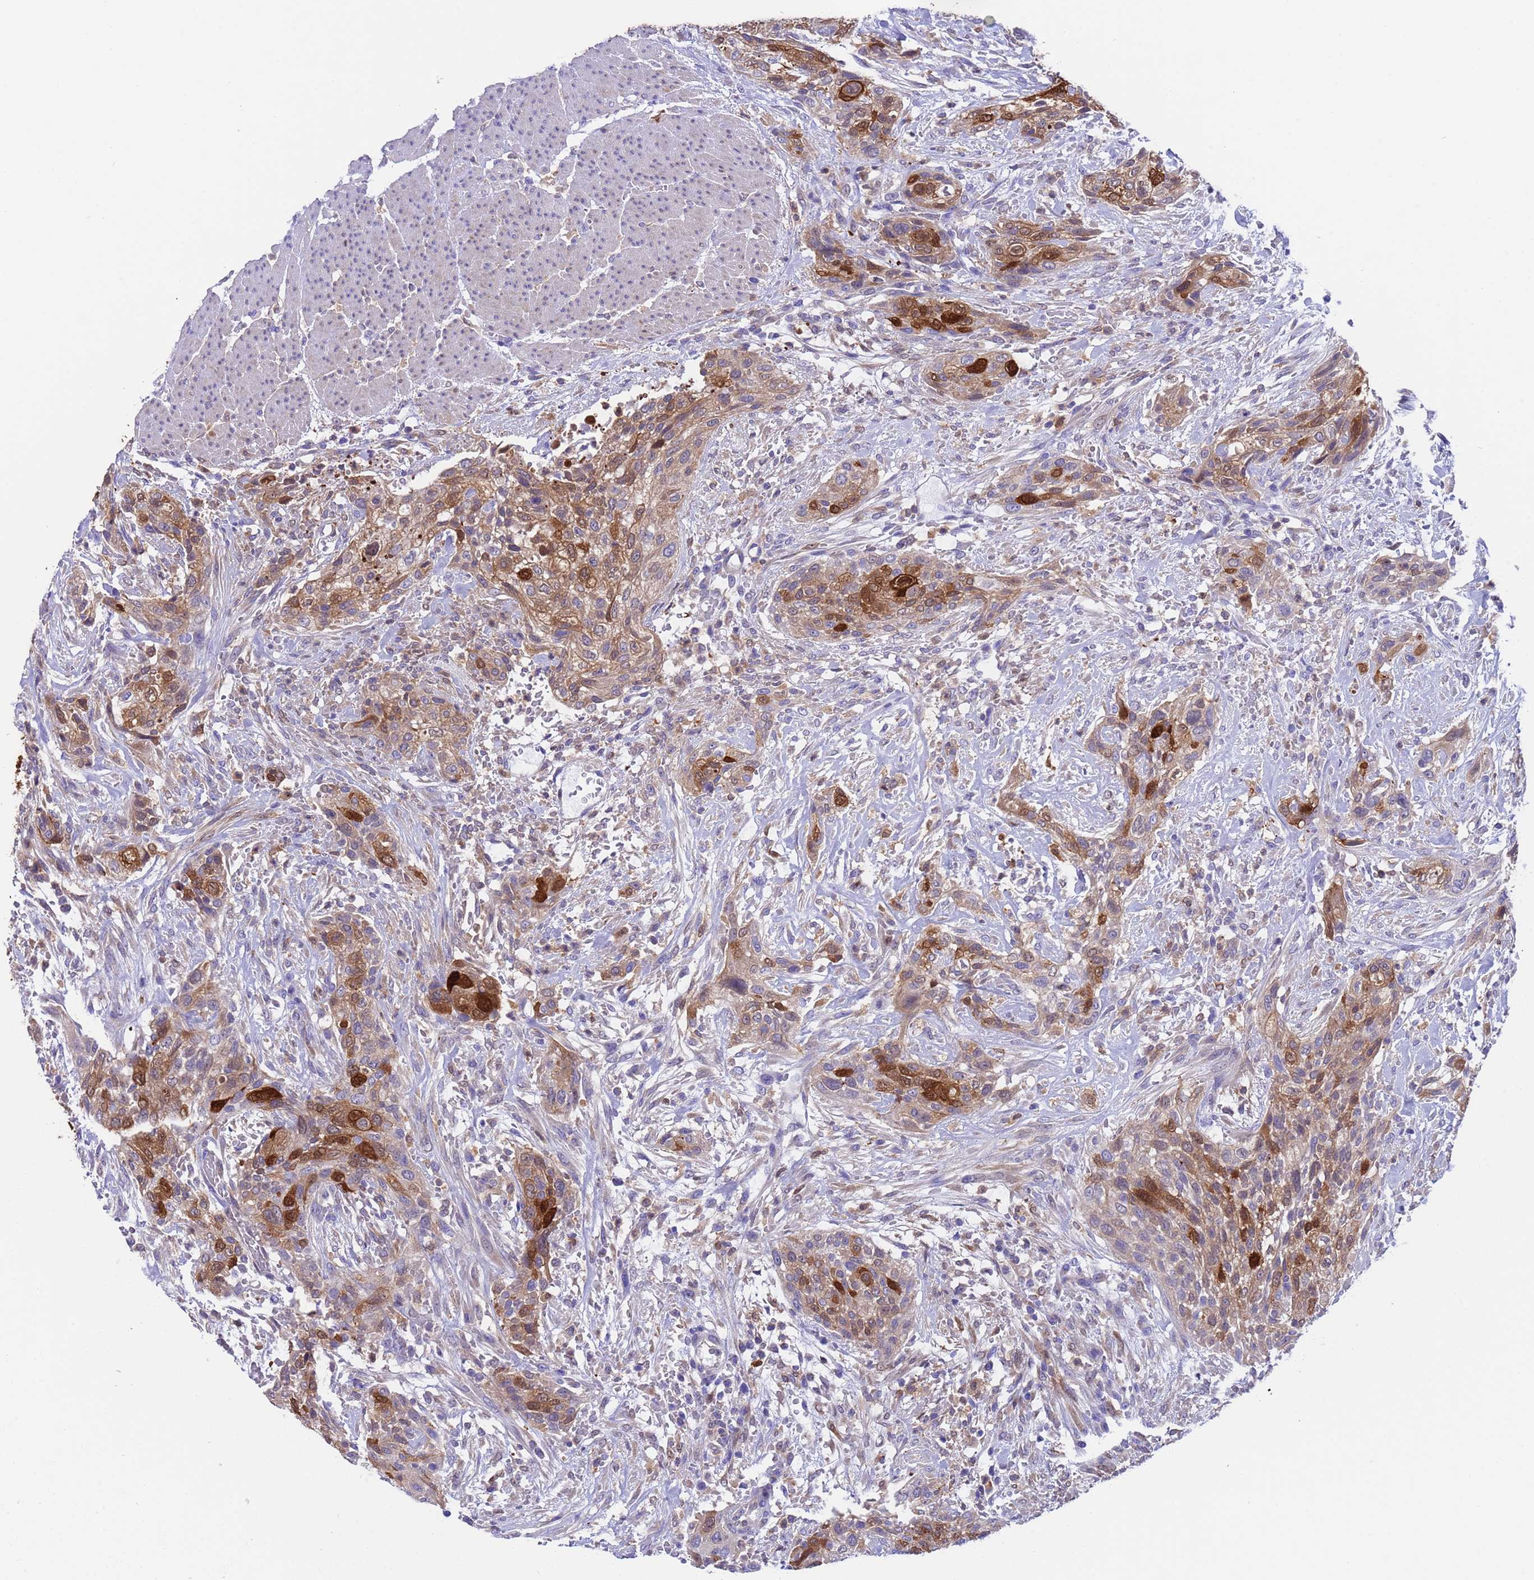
{"staining": {"intensity": "strong", "quantity": "<25%", "location": "cytoplasmic/membranous,nuclear"}, "tissue": "urothelial cancer", "cell_type": "Tumor cells", "image_type": "cancer", "snomed": [{"axis": "morphology", "description": "Urothelial carcinoma, High grade"}, {"axis": "topography", "description": "Urinary bladder"}], "caption": "A micrograph showing strong cytoplasmic/membranous and nuclear positivity in approximately <25% of tumor cells in urothelial carcinoma (high-grade), as visualized by brown immunohistochemical staining.", "gene": "C6orf47", "patient": {"sex": "male", "age": 35}}